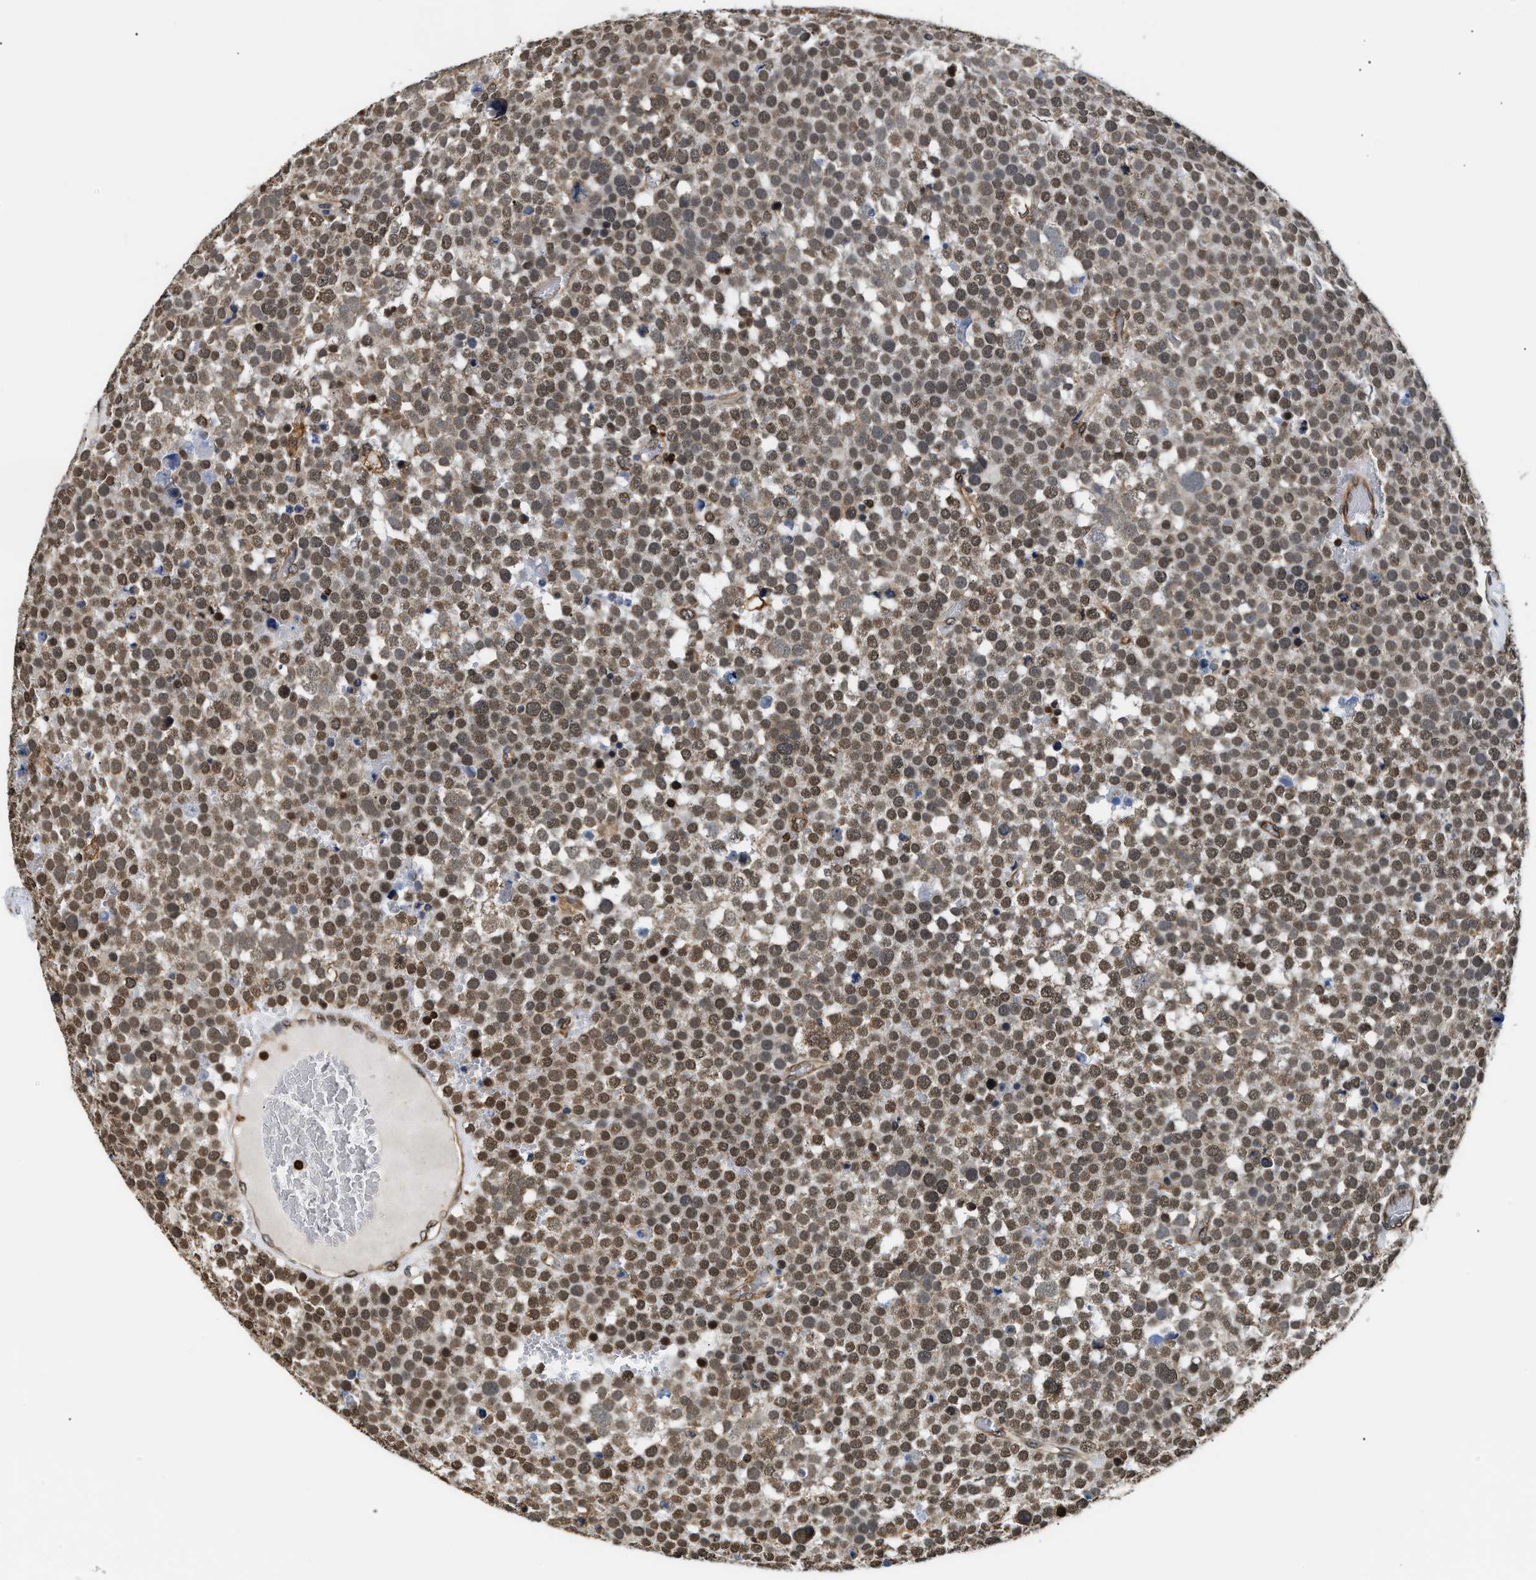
{"staining": {"intensity": "moderate", "quantity": ">75%", "location": "nuclear"}, "tissue": "testis cancer", "cell_type": "Tumor cells", "image_type": "cancer", "snomed": [{"axis": "morphology", "description": "Seminoma, NOS"}, {"axis": "topography", "description": "Testis"}], "caption": "Protein expression analysis of human testis seminoma reveals moderate nuclear expression in about >75% of tumor cells. (brown staining indicates protein expression, while blue staining denotes nuclei).", "gene": "STK10", "patient": {"sex": "male", "age": 71}}